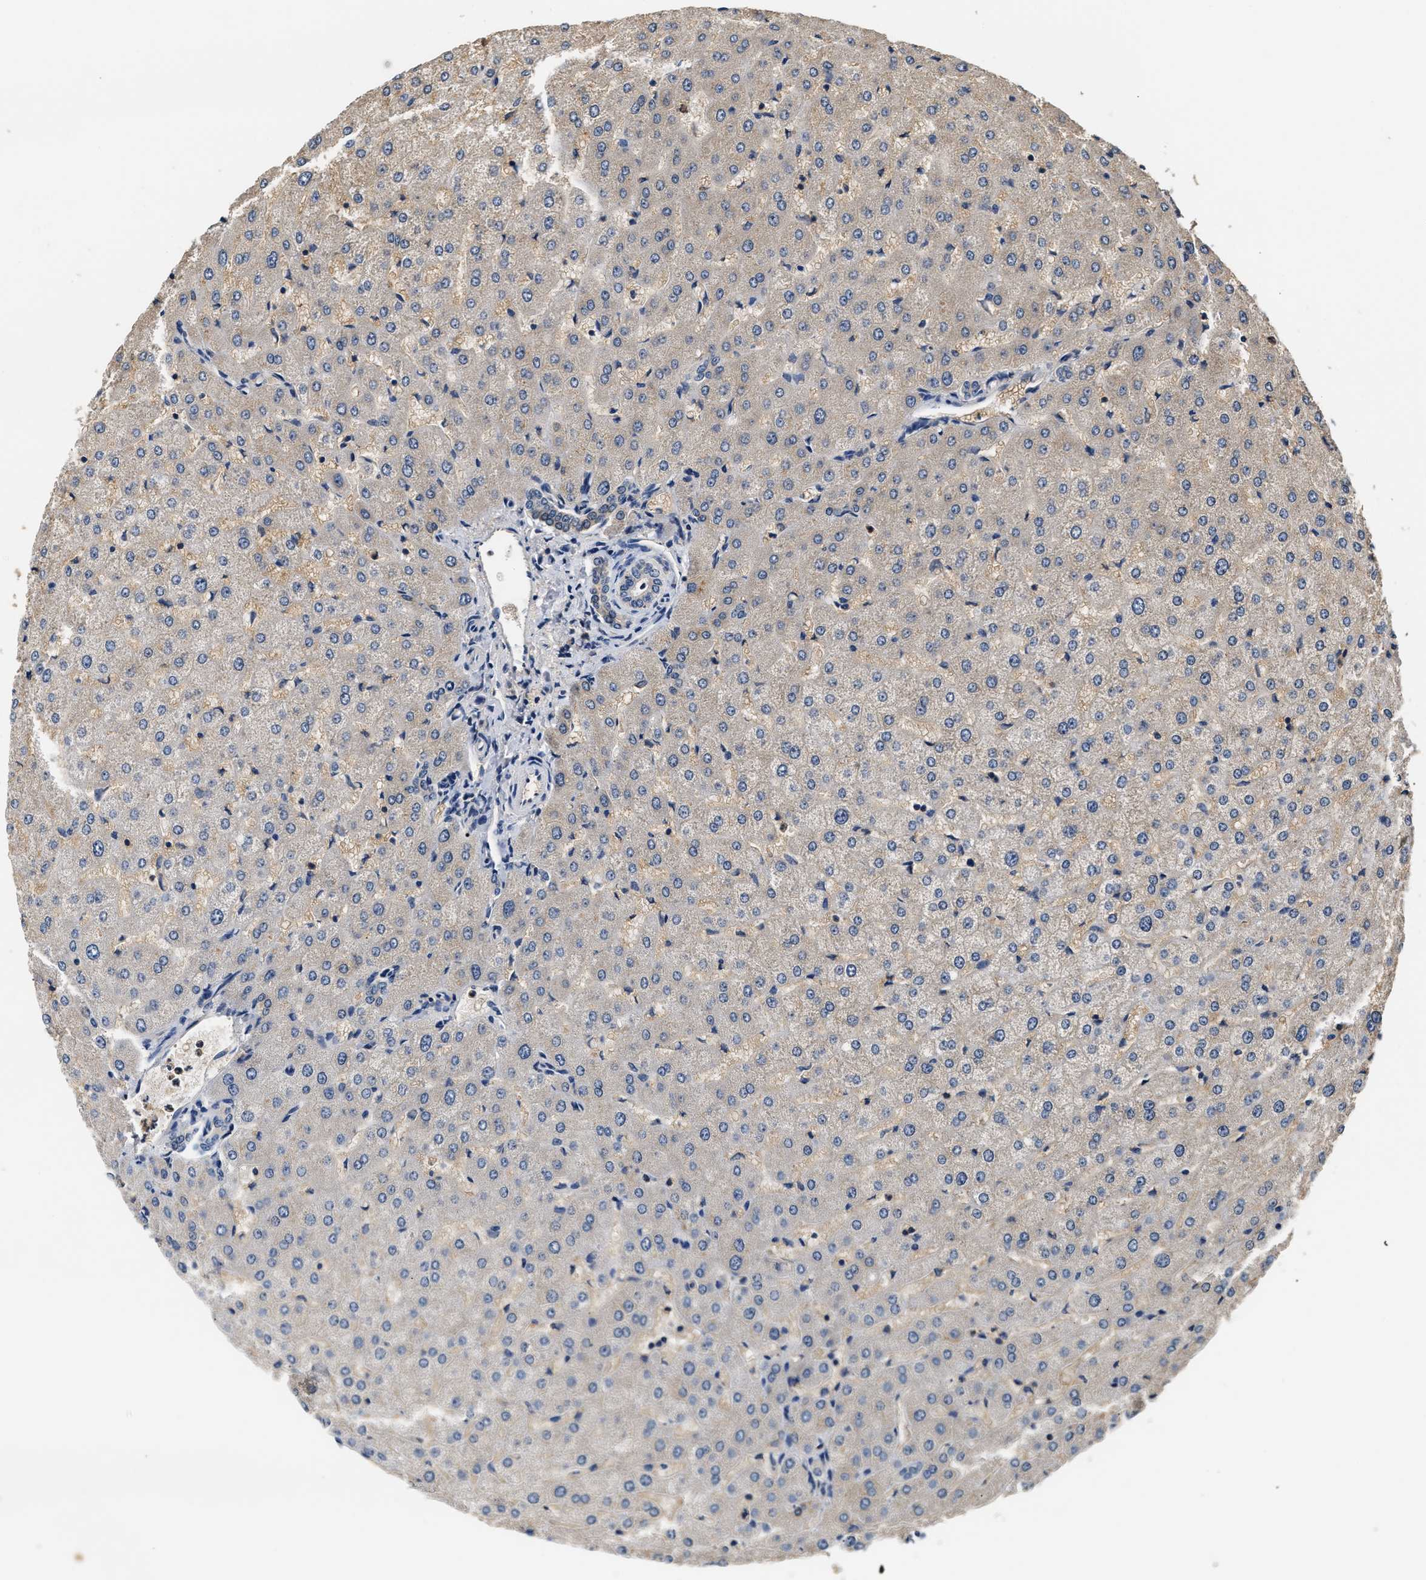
{"staining": {"intensity": "weak", "quantity": "<25%", "location": "cytoplasmic/membranous"}, "tissue": "liver", "cell_type": "Cholangiocytes", "image_type": "normal", "snomed": [{"axis": "morphology", "description": "Normal tissue, NOS"}, {"axis": "topography", "description": "Liver"}], "caption": "IHC of benign human liver reveals no staining in cholangiocytes.", "gene": "GPI", "patient": {"sex": "female", "age": 63}}